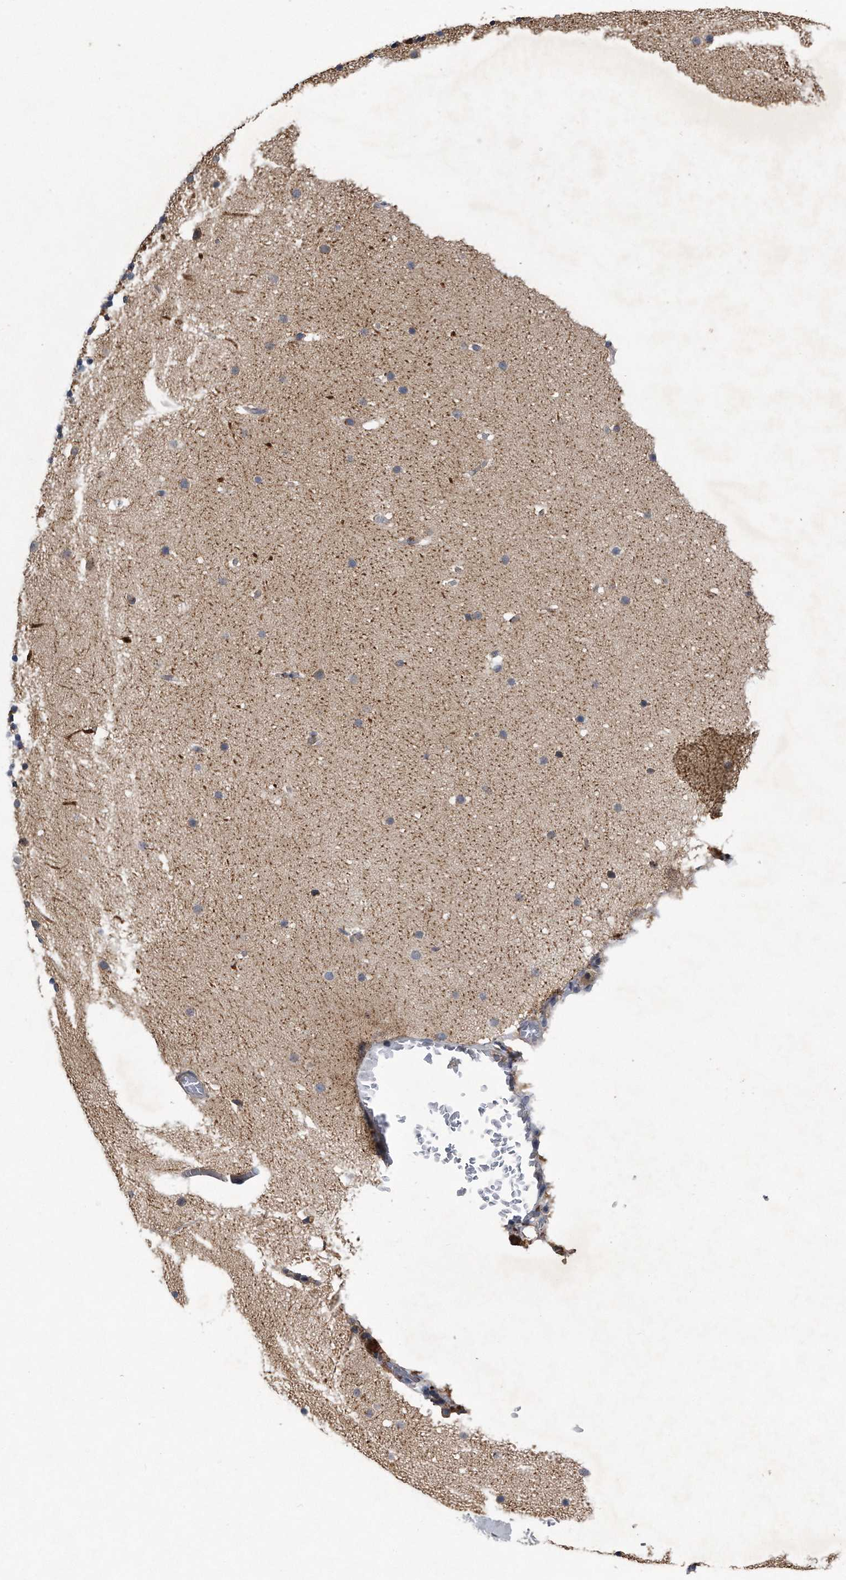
{"staining": {"intensity": "moderate", "quantity": "25%-75%", "location": "cytoplasmic/membranous"}, "tissue": "cerebellum", "cell_type": "Cells in granular layer", "image_type": "normal", "snomed": [{"axis": "morphology", "description": "Normal tissue, NOS"}, {"axis": "topography", "description": "Cerebellum"}], "caption": "This is a photomicrograph of immunohistochemistry staining of unremarkable cerebellum, which shows moderate expression in the cytoplasmic/membranous of cells in granular layer.", "gene": "LYRM4", "patient": {"sex": "male", "age": 57}}